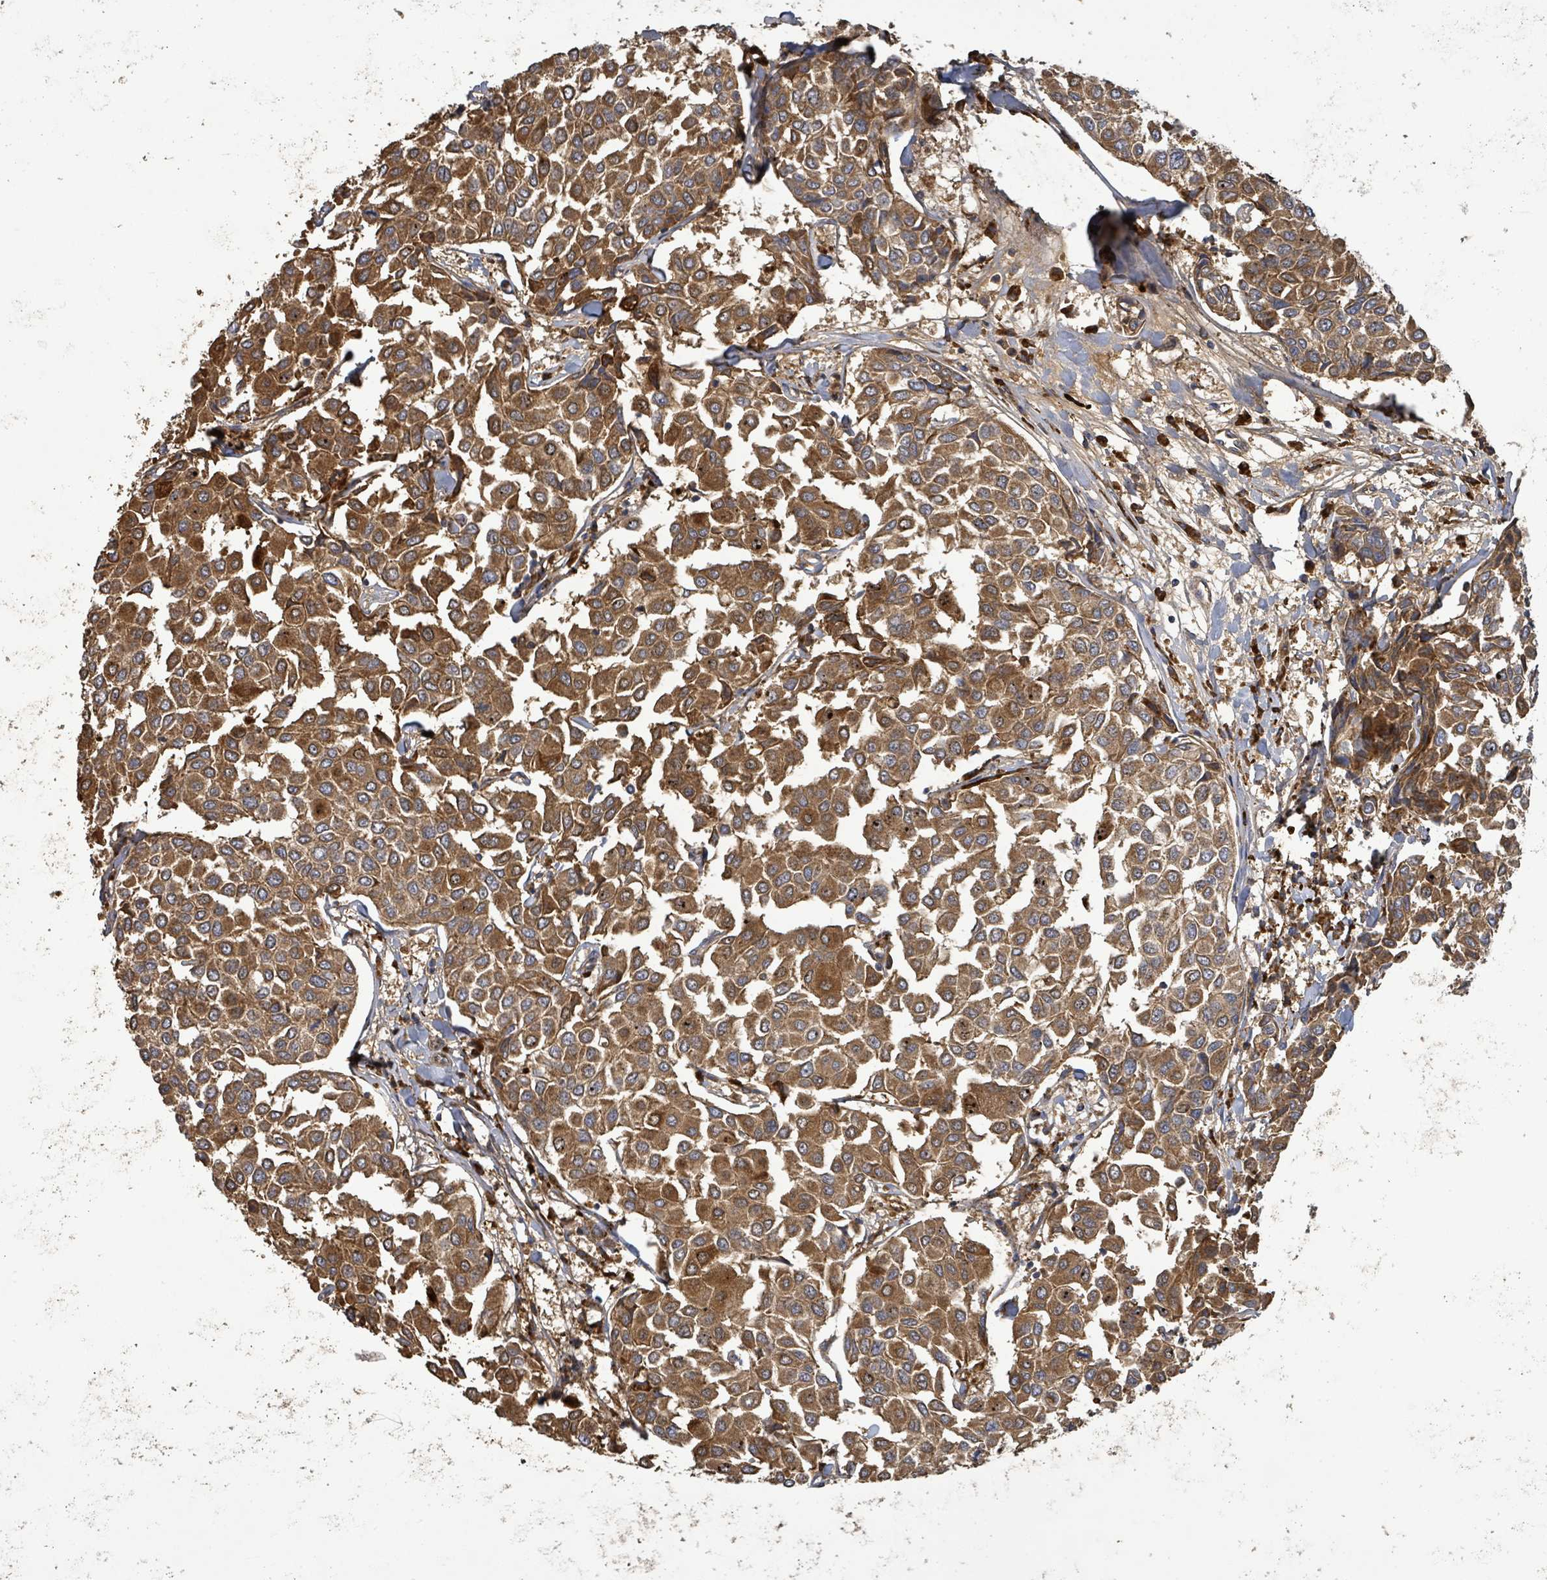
{"staining": {"intensity": "moderate", "quantity": ">75%", "location": "cytoplasmic/membranous"}, "tissue": "breast cancer", "cell_type": "Tumor cells", "image_type": "cancer", "snomed": [{"axis": "morphology", "description": "Duct carcinoma"}, {"axis": "topography", "description": "Breast"}], "caption": "Human intraductal carcinoma (breast) stained with a protein marker demonstrates moderate staining in tumor cells.", "gene": "STARD4", "patient": {"sex": "female", "age": 55}}